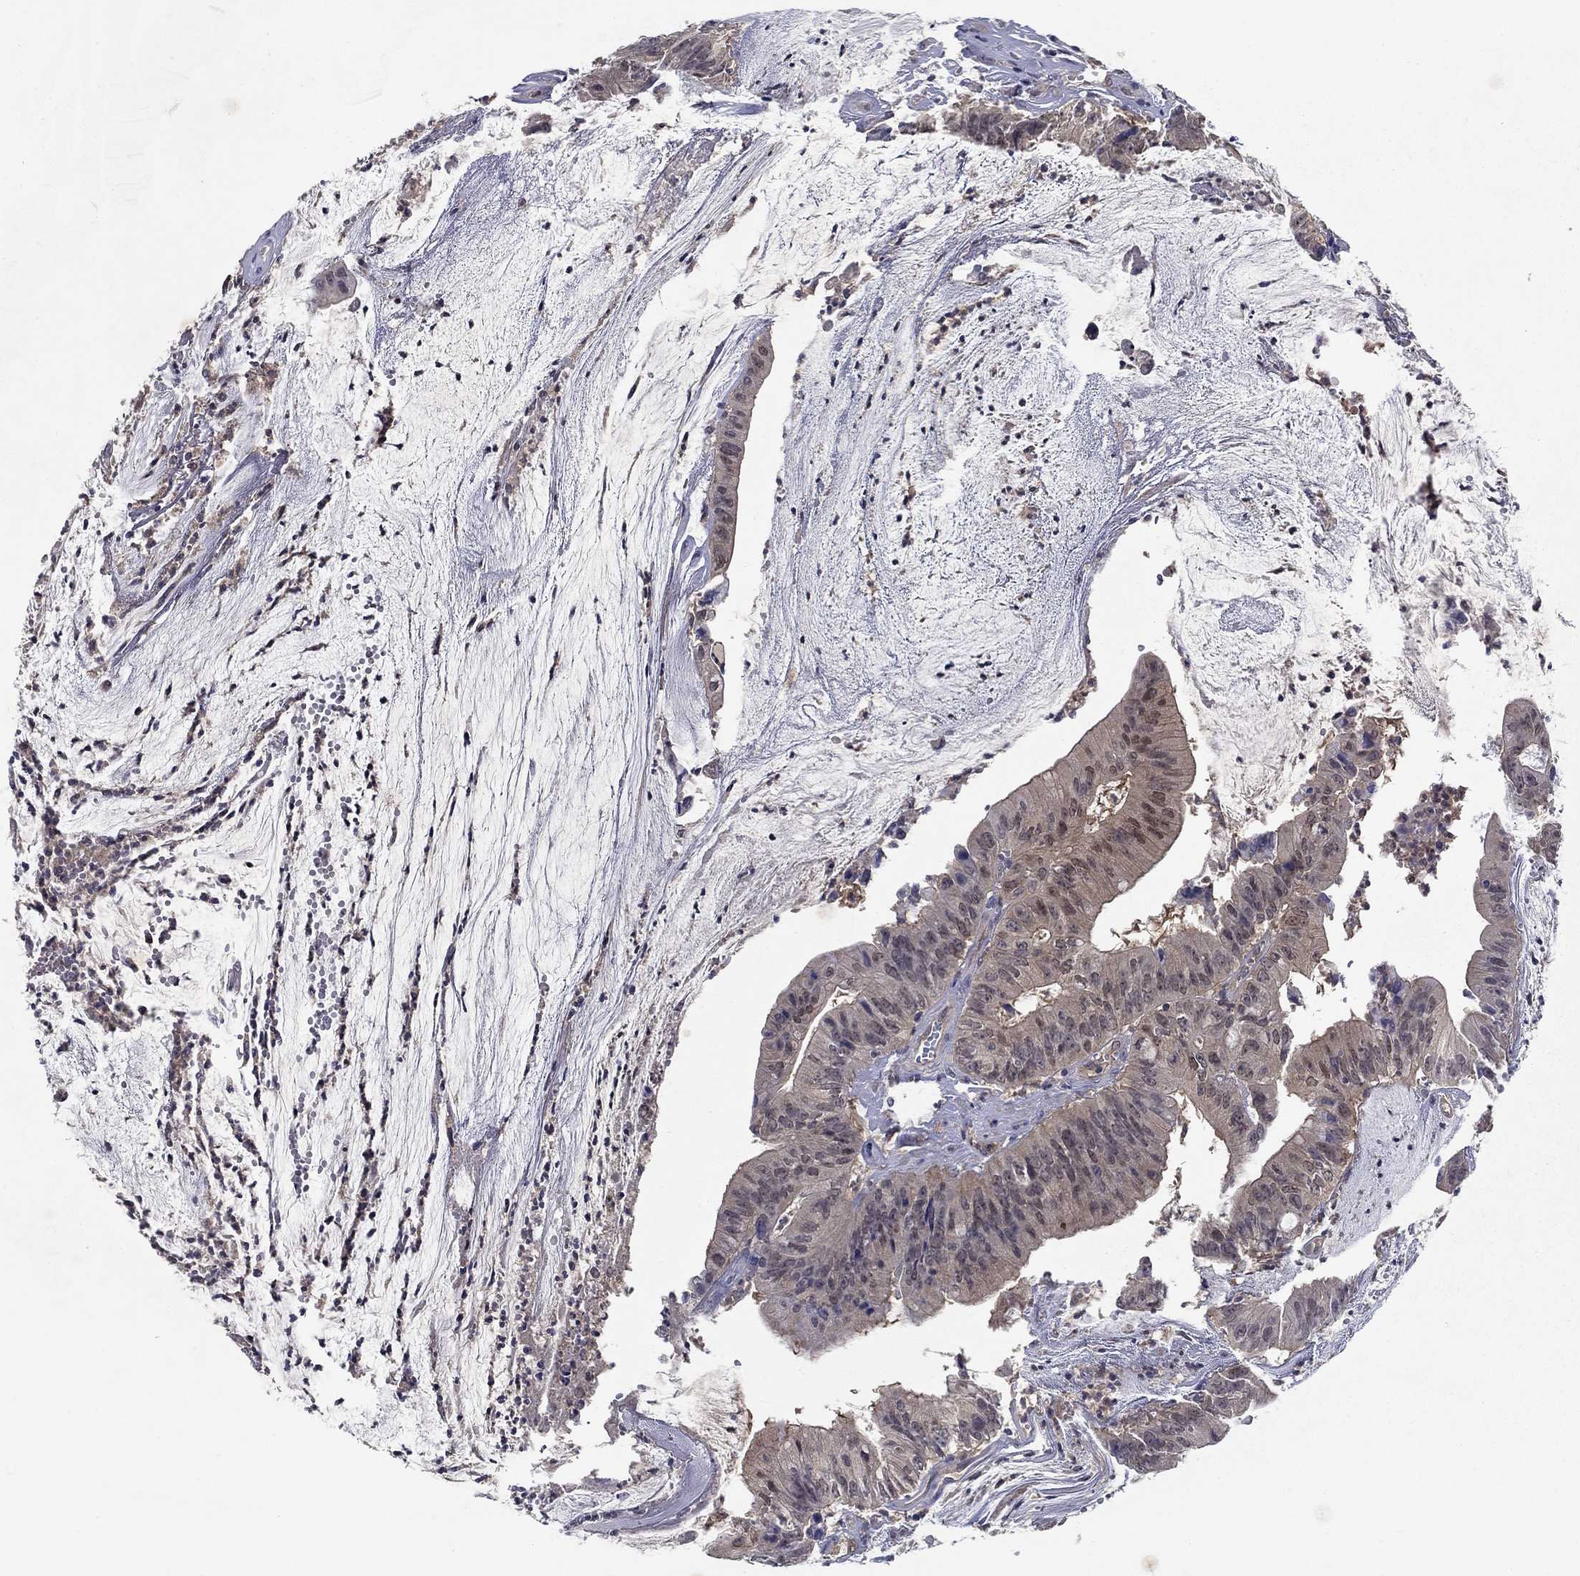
{"staining": {"intensity": "weak", "quantity": "<25%", "location": "cytoplasmic/membranous"}, "tissue": "colorectal cancer", "cell_type": "Tumor cells", "image_type": "cancer", "snomed": [{"axis": "morphology", "description": "Adenocarcinoma, NOS"}, {"axis": "topography", "description": "Colon"}], "caption": "High magnification brightfield microscopy of adenocarcinoma (colorectal) stained with DAB (3,3'-diaminobenzidine) (brown) and counterstained with hematoxylin (blue): tumor cells show no significant staining.", "gene": "GLTP", "patient": {"sex": "female", "age": 69}}